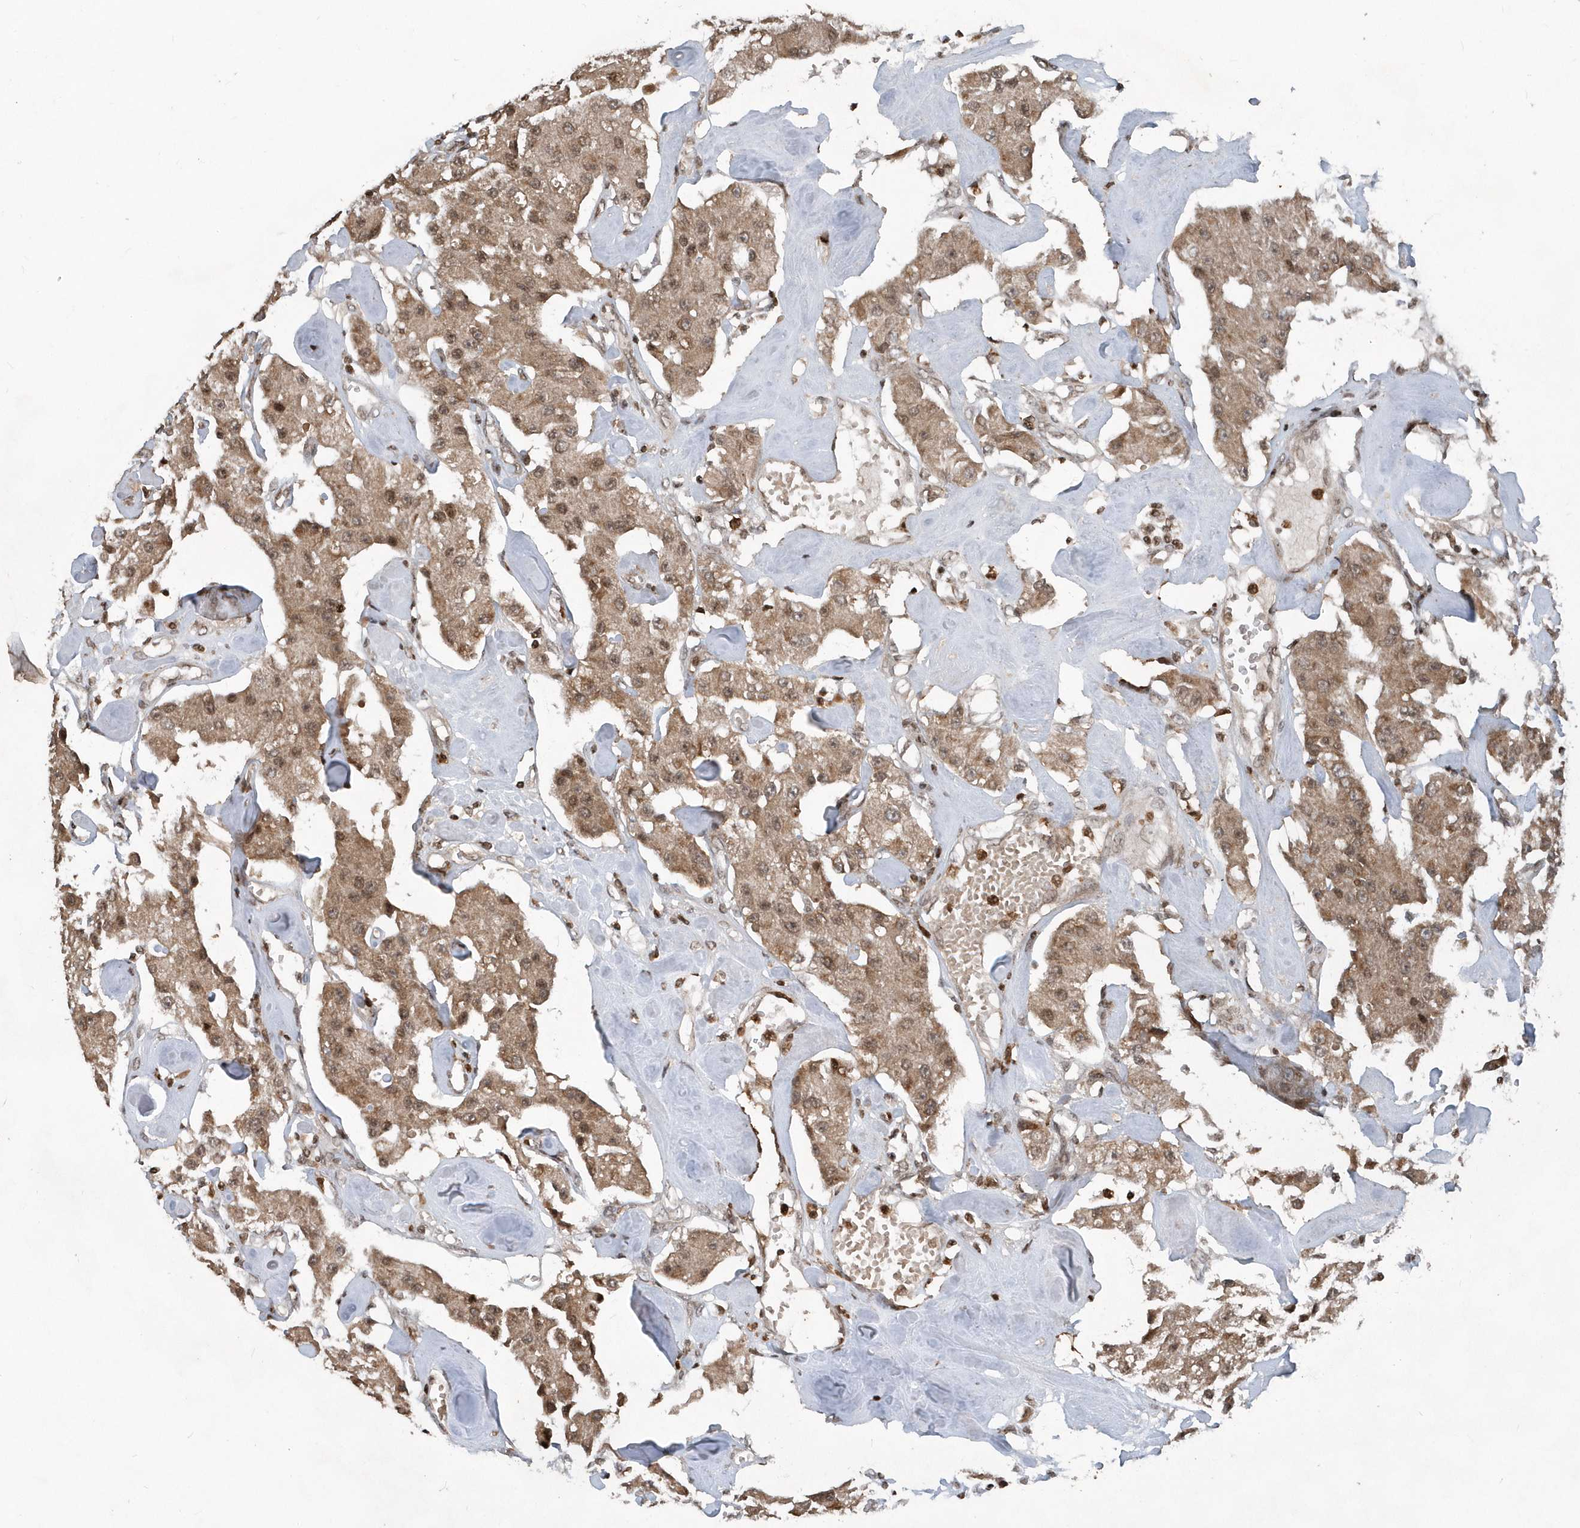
{"staining": {"intensity": "moderate", "quantity": ">75%", "location": "cytoplasmic/membranous,nuclear"}, "tissue": "carcinoid", "cell_type": "Tumor cells", "image_type": "cancer", "snomed": [{"axis": "morphology", "description": "Carcinoid, malignant, NOS"}, {"axis": "topography", "description": "Pancreas"}], "caption": "The histopathology image demonstrates immunohistochemical staining of carcinoid. There is moderate cytoplasmic/membranous and nuclear staining is seen in approximately >75% of tumor cells.", "gene": "EIF2B1", "patient": {"sex": "male", "age": 41}}